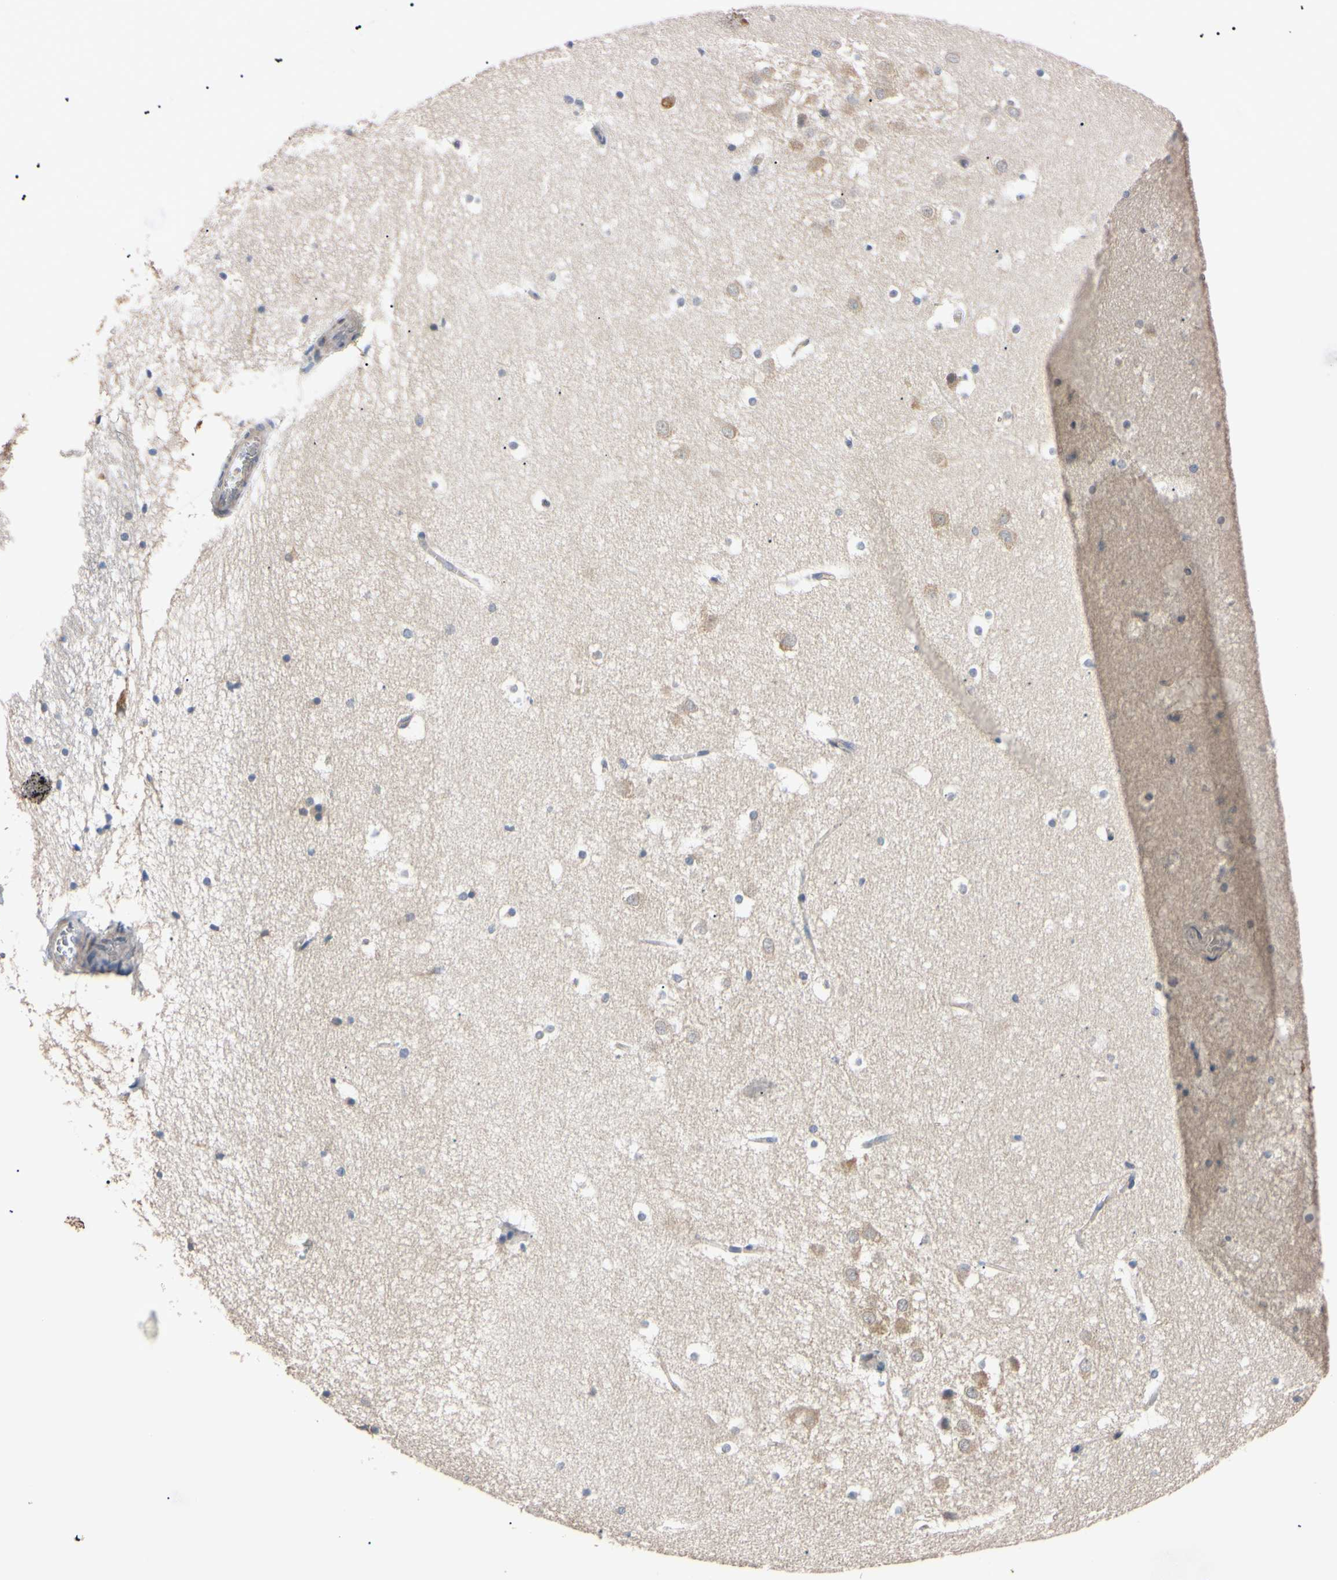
{"staining": {"intensity": "negative", "quantity": "none", "location": "none"}, "tissue": "hippocampus", "cell_type": "Glial cells", "image_type": "normal", "snomed": [{"axis": "morphology", "description": "Normal tissue, NOS"}, {"axis": "topography", "description": "Hippocampus"}], "caption": "This is an immunohistochemistry photomicrograph of benign hippocampus. There is no staining in glial cells.", "gene": "RARS1", "patient": {"sex": "male", "age": 45}}